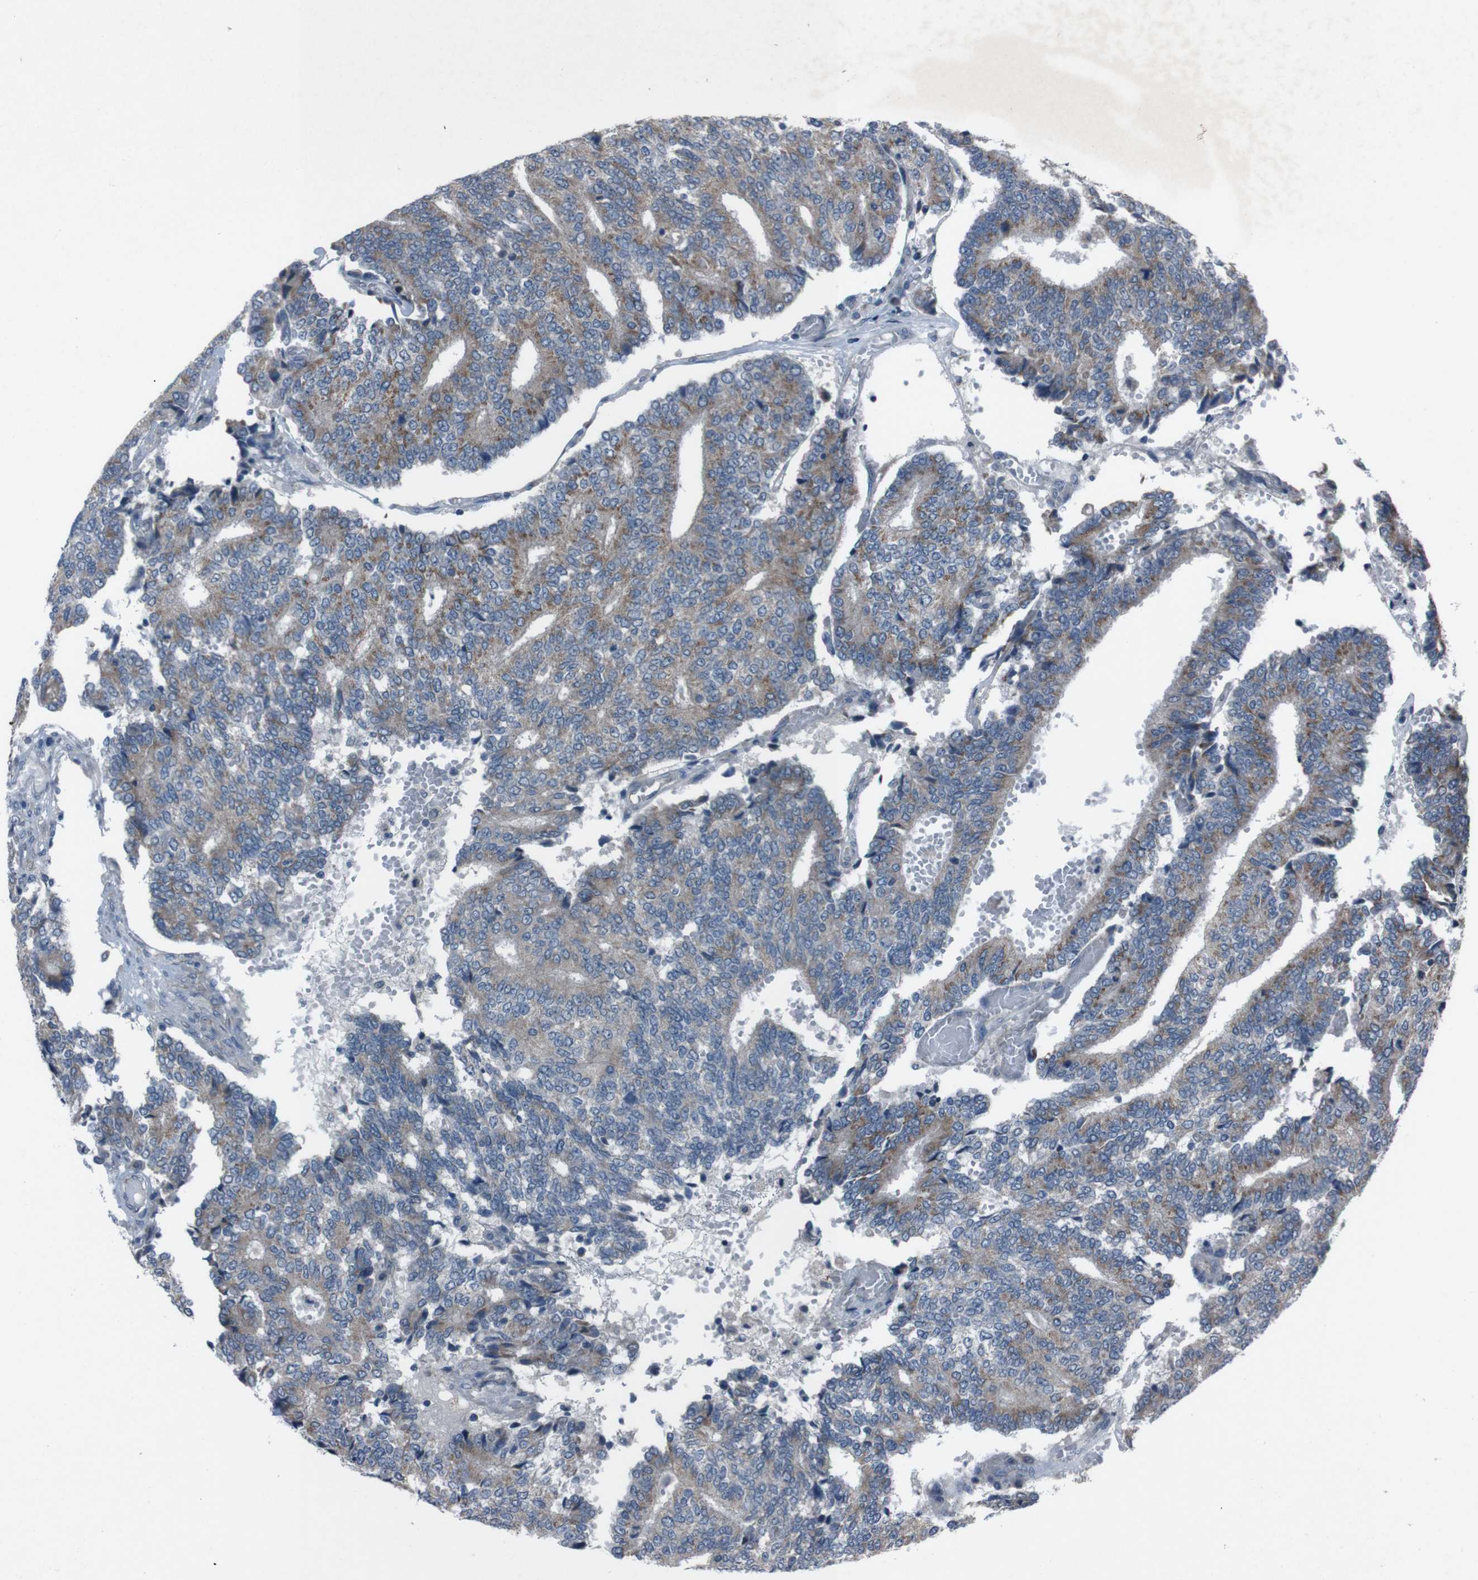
{"staining": {"intensity": "moderate", "quantity": ">75%", "location": "cytoplasmic/membranous"}, "tissue": "prostate cancer", "cell_type": "Tumor cells", "image_type": "cancer", "snomed": [{"axis": "morphology", "description": "Adenocarcinoma, High grade"}, {"axis": "topography", "description": "Prostate"}], "caption": "A brown stain labels moderate cytoplasmic/membranous positivity of a protein in adenocarcinoma (high-grade) (prostate) tumor cells.", "gene": "EFNA5", "patient": {"sex": "male", "age": 55}}